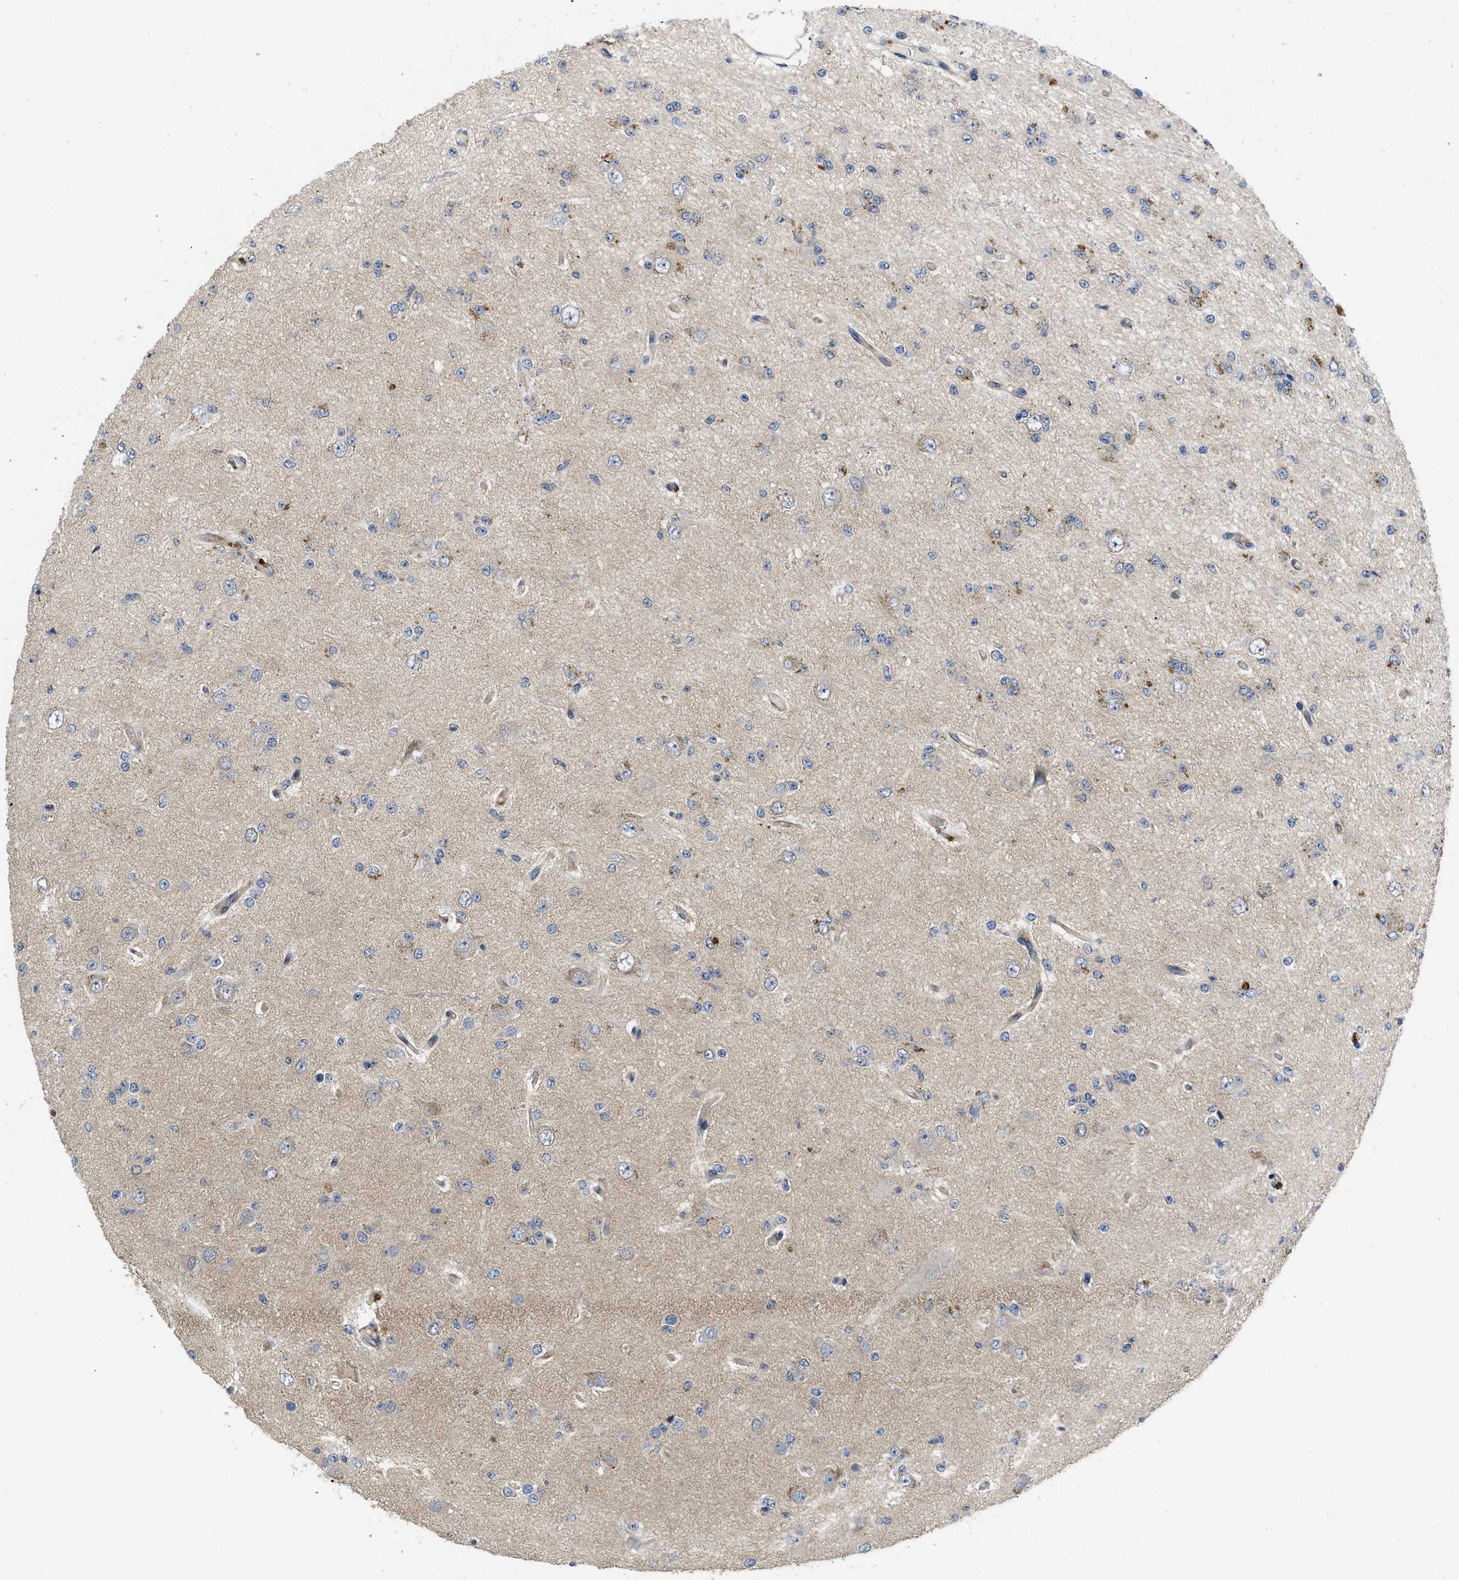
{"staining": {"intensity": "weak", "quantity": "25%-75%", "location": "cytoplasmic/membranous"}, "tissue": "glioma", "cell_type": "Tumor cells", "image_type": "cancer", "snomed": [{"axis": "morphology", "description": "Glioma, malignant, Low grade"}, {"axis": "topography", "description": "Brain"}], "caption": "Immunohistochemical staining of malignant glioma (low-grade) exhibits low levels of weak cytoplasmic/membranous protein staining in about 25%-75% of tumor cells.", "gene": "PKD2", "patient": {"sex": "male", "age": 38}}